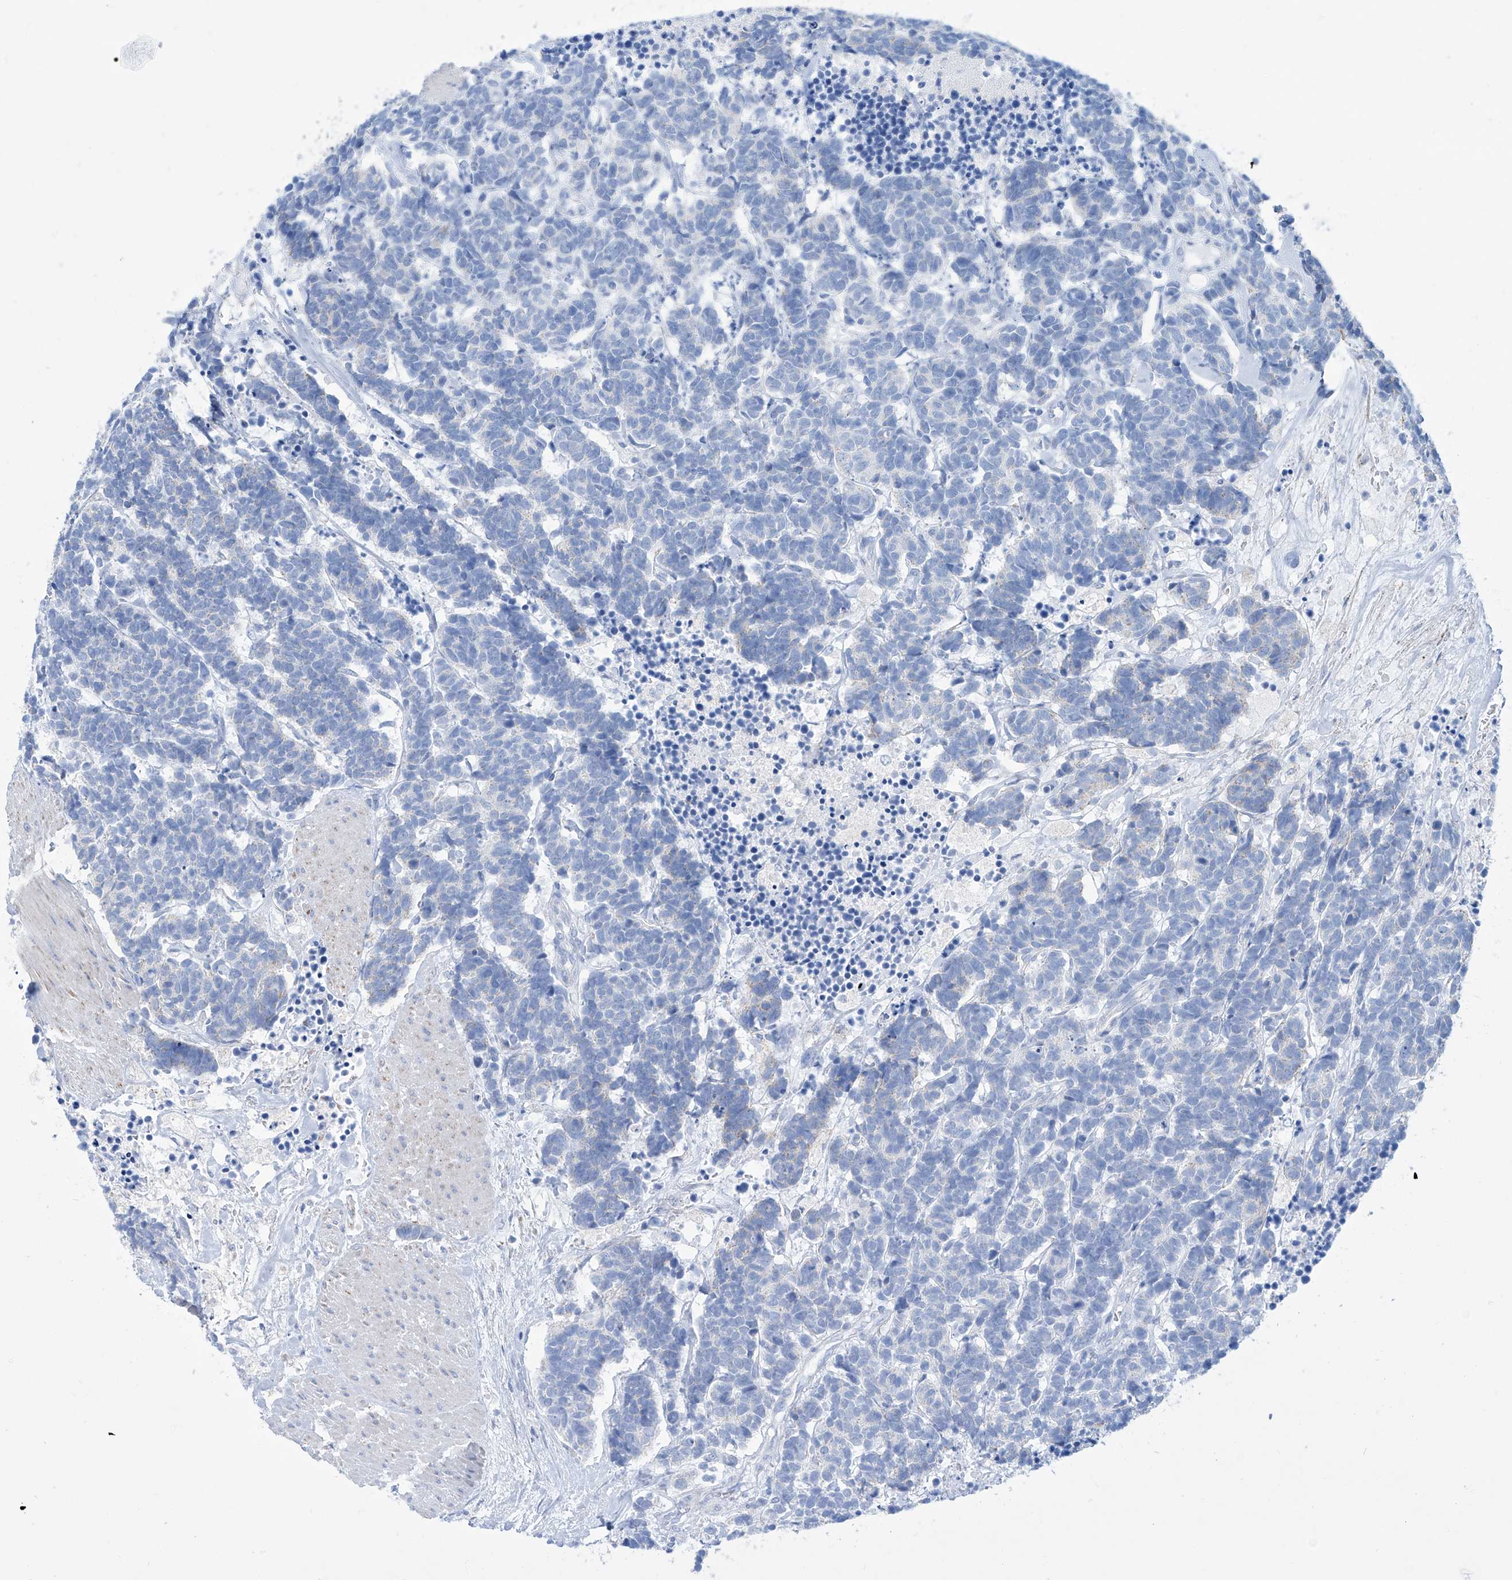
{"staining": {"intensity": "negative", "quantity": "none", "location": "none"}, "tissue": "carcinoid", "cell_type": "Tumor cells", "image_type": "cancer", "snomed": [{"axis": "morphology", "description": "Carcinoma, NOS"}, {"axis": "morphology", "description": "Carcinoid, malignant, NOS"}, {"axis": "topography", "description": "Urinary bladder"}], "caption": "Immunohistochemical staining of human malignant carcinoid shows no significant expression in tumor cells. (DAB immunohistochemistry visualized using brightfield microscopy, high magnification).", "gene": "ALDH6A1", "patient": {"sex": "male", "age": 57}}